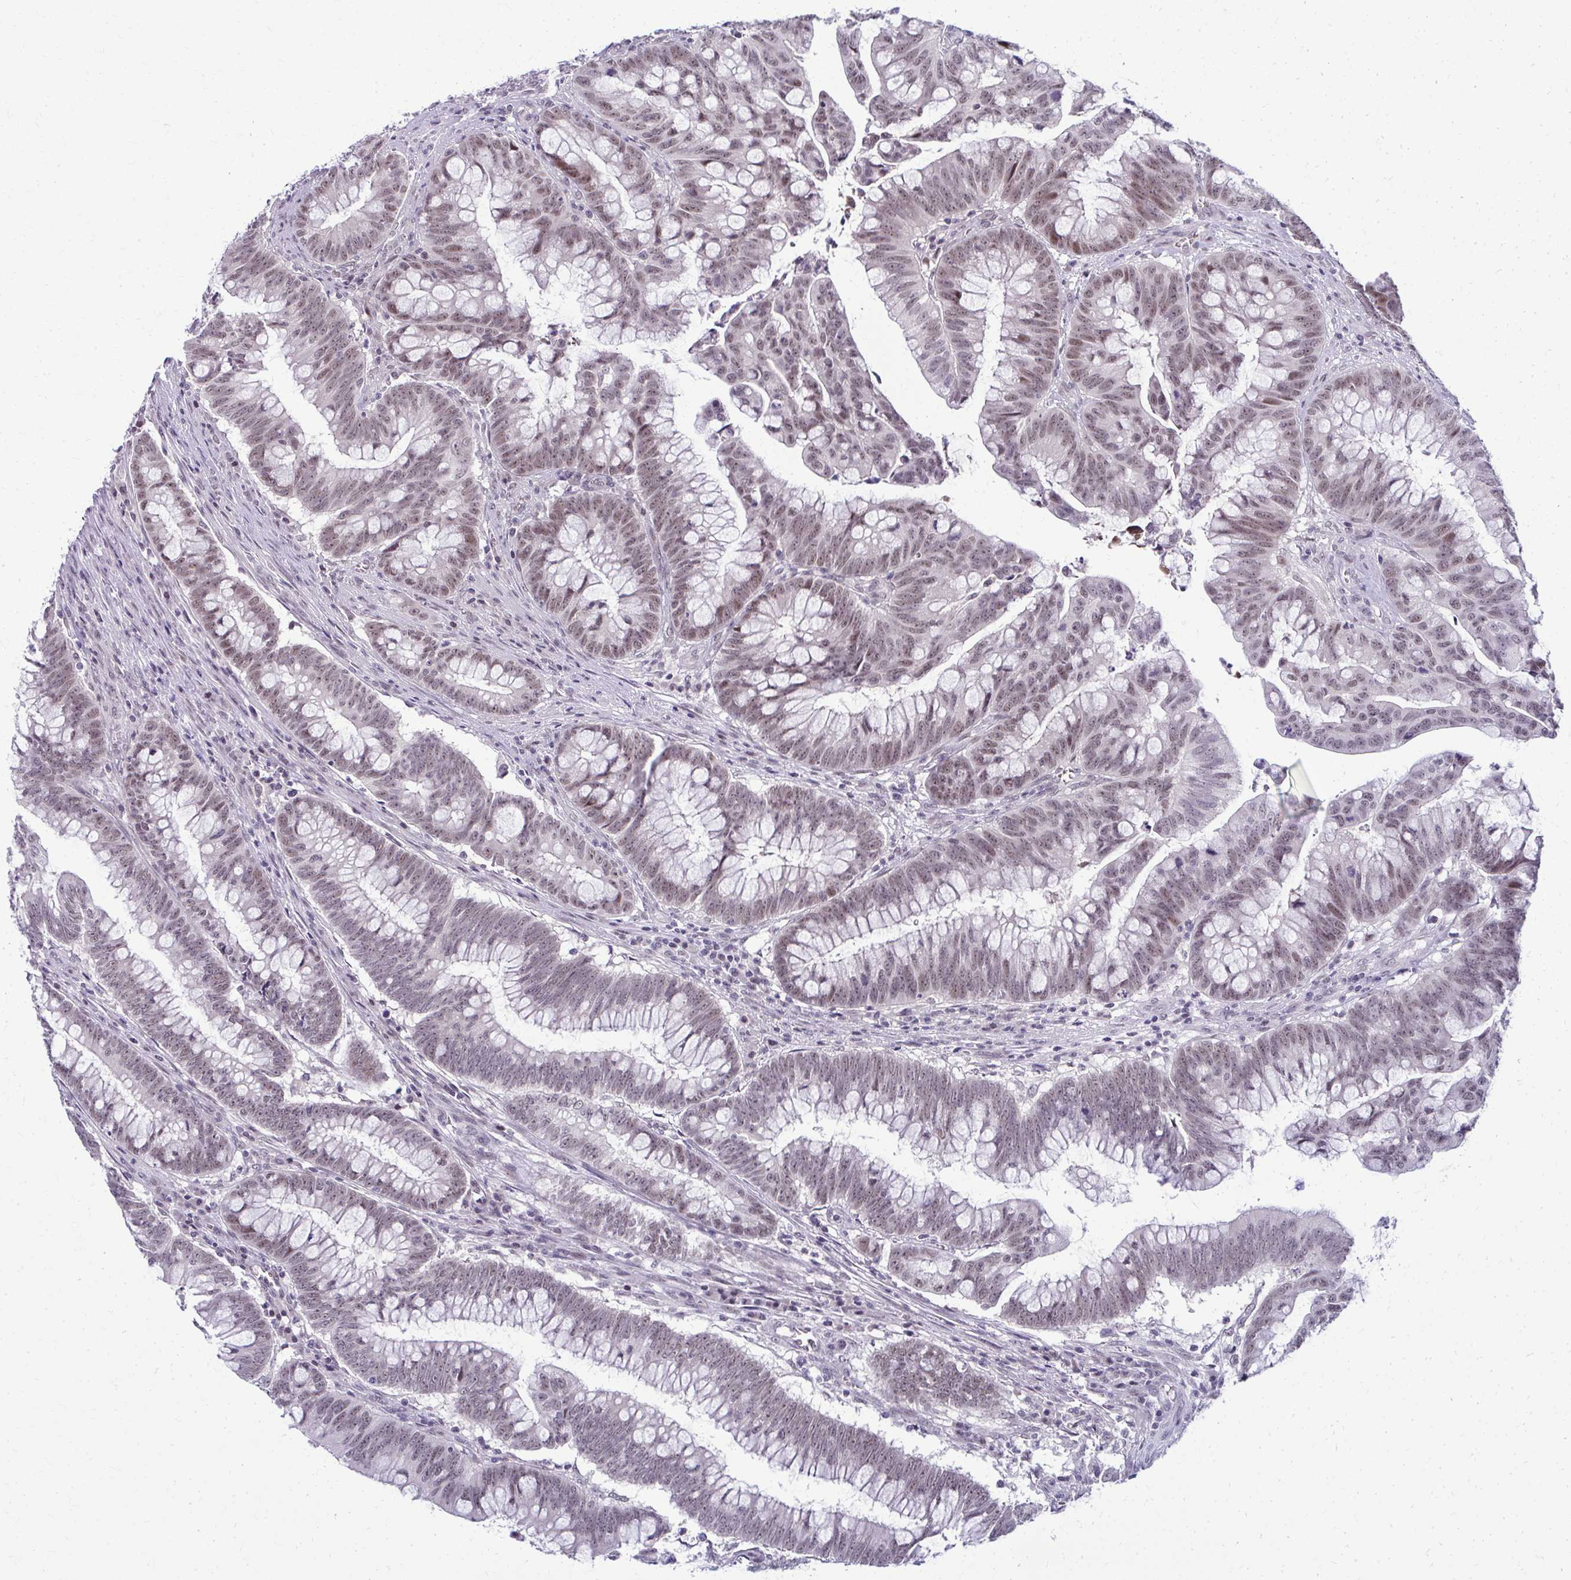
{"staining": {"intensity": "weak", "quantity": ">75%", "location": "nuclear"}, "tissue": "colorectal cancer", "cell_type": "Tumor cells", "image_type": "cancer", "snomed": [{"axis": "morphology", "description": "Adenocarcinoma, NOS"}, {"axis": "topography", "description": "Colon"}], "caption": "Protein staining demonstrates weak nuclear staining in about >75% of tumor cells in colorectal adenocarcinoma. (DAB (3,3'-diaminobenzidine) = brown stain, brightfield microscopy at high magnification).", "gene": "MAF1", "patient": {"sex": "male", "age": 62}}